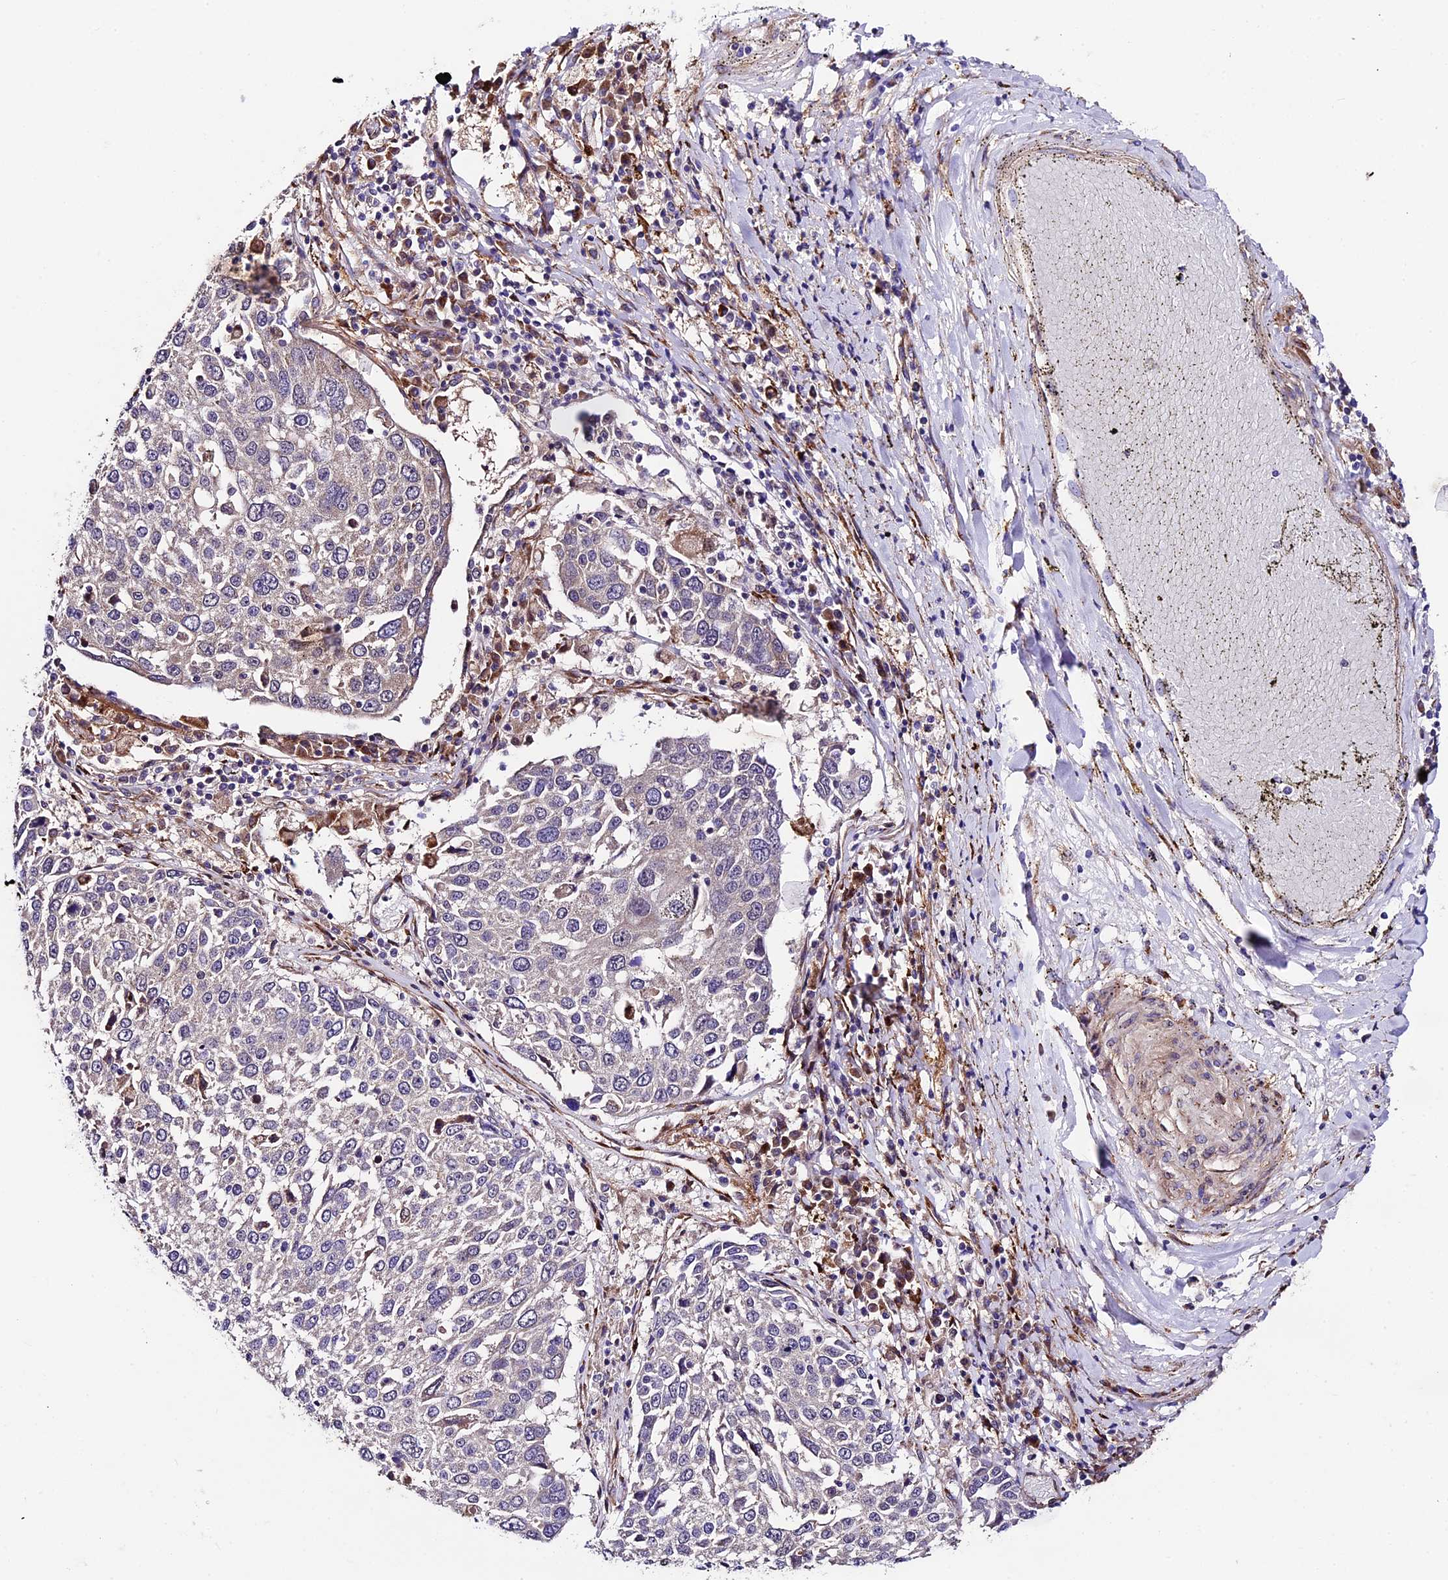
{"staining": {"intensity": "negative", "quantity": "none", "location": "none"}, "tissue": "lung cancer", "cell_type": "Tumor cells", "image_type": "cancer", "snomed": [{"axis": "morphology", "description": "Squamous cell carcinoma, NOS"}, {"axis": "topography", "description": "Lung"}], "caption": "A histopathology image of lung squamous cell carcinoma stained for a protein exhibits no brown staining in tumor cells. Brightfield microscopy of immunohistochemistry (IHC) stained with DAB (brown) and hematoxylin (blue), captured at high magnification.", "gene": "LSM7", "patient": {"sex": "male", "age": 65}}